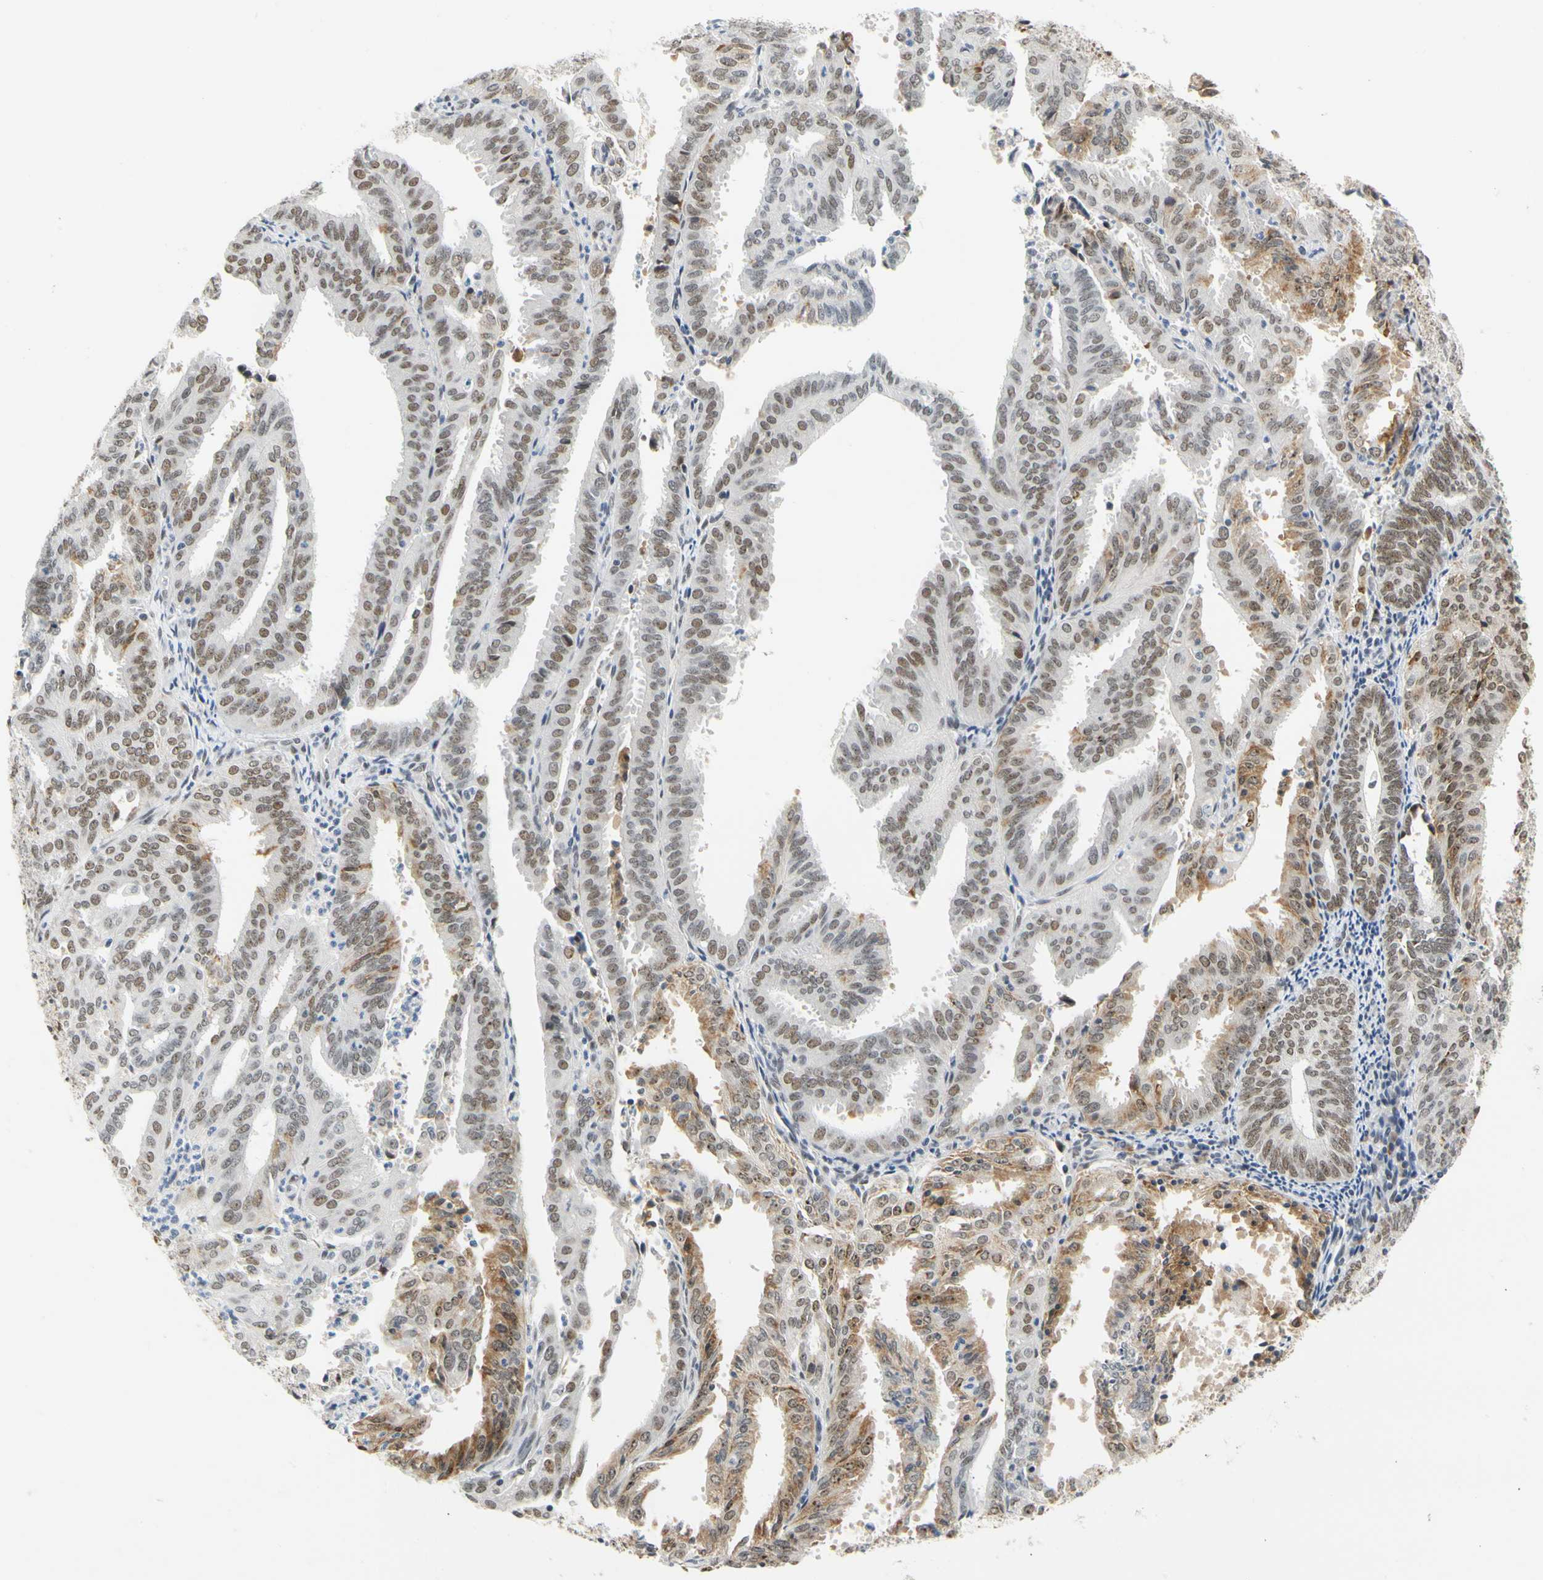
{"staining": {"intensity": "moderate", "quantity": ">75%", "location": "cytoplasmic/membranous,nuclear"}, "tissue": "endometrial cancer", "cell_type": "Tumor cells", "image_type": "cancer", "snomed": [{"axis": "morphology", "description": "Adenocarcinoma, NOS"}, {"axis": "topography", "description": "Uterus"}], "caption": "This is a micrograph of immunohistochemistry staining of endometrial adenocarcinoma, which shows moderate expression in the cytoplasmic/membranous and nuclear of tumor cells.", "gene": "ZSCAN16", "patient": {"sex": "female", "age": 60}}